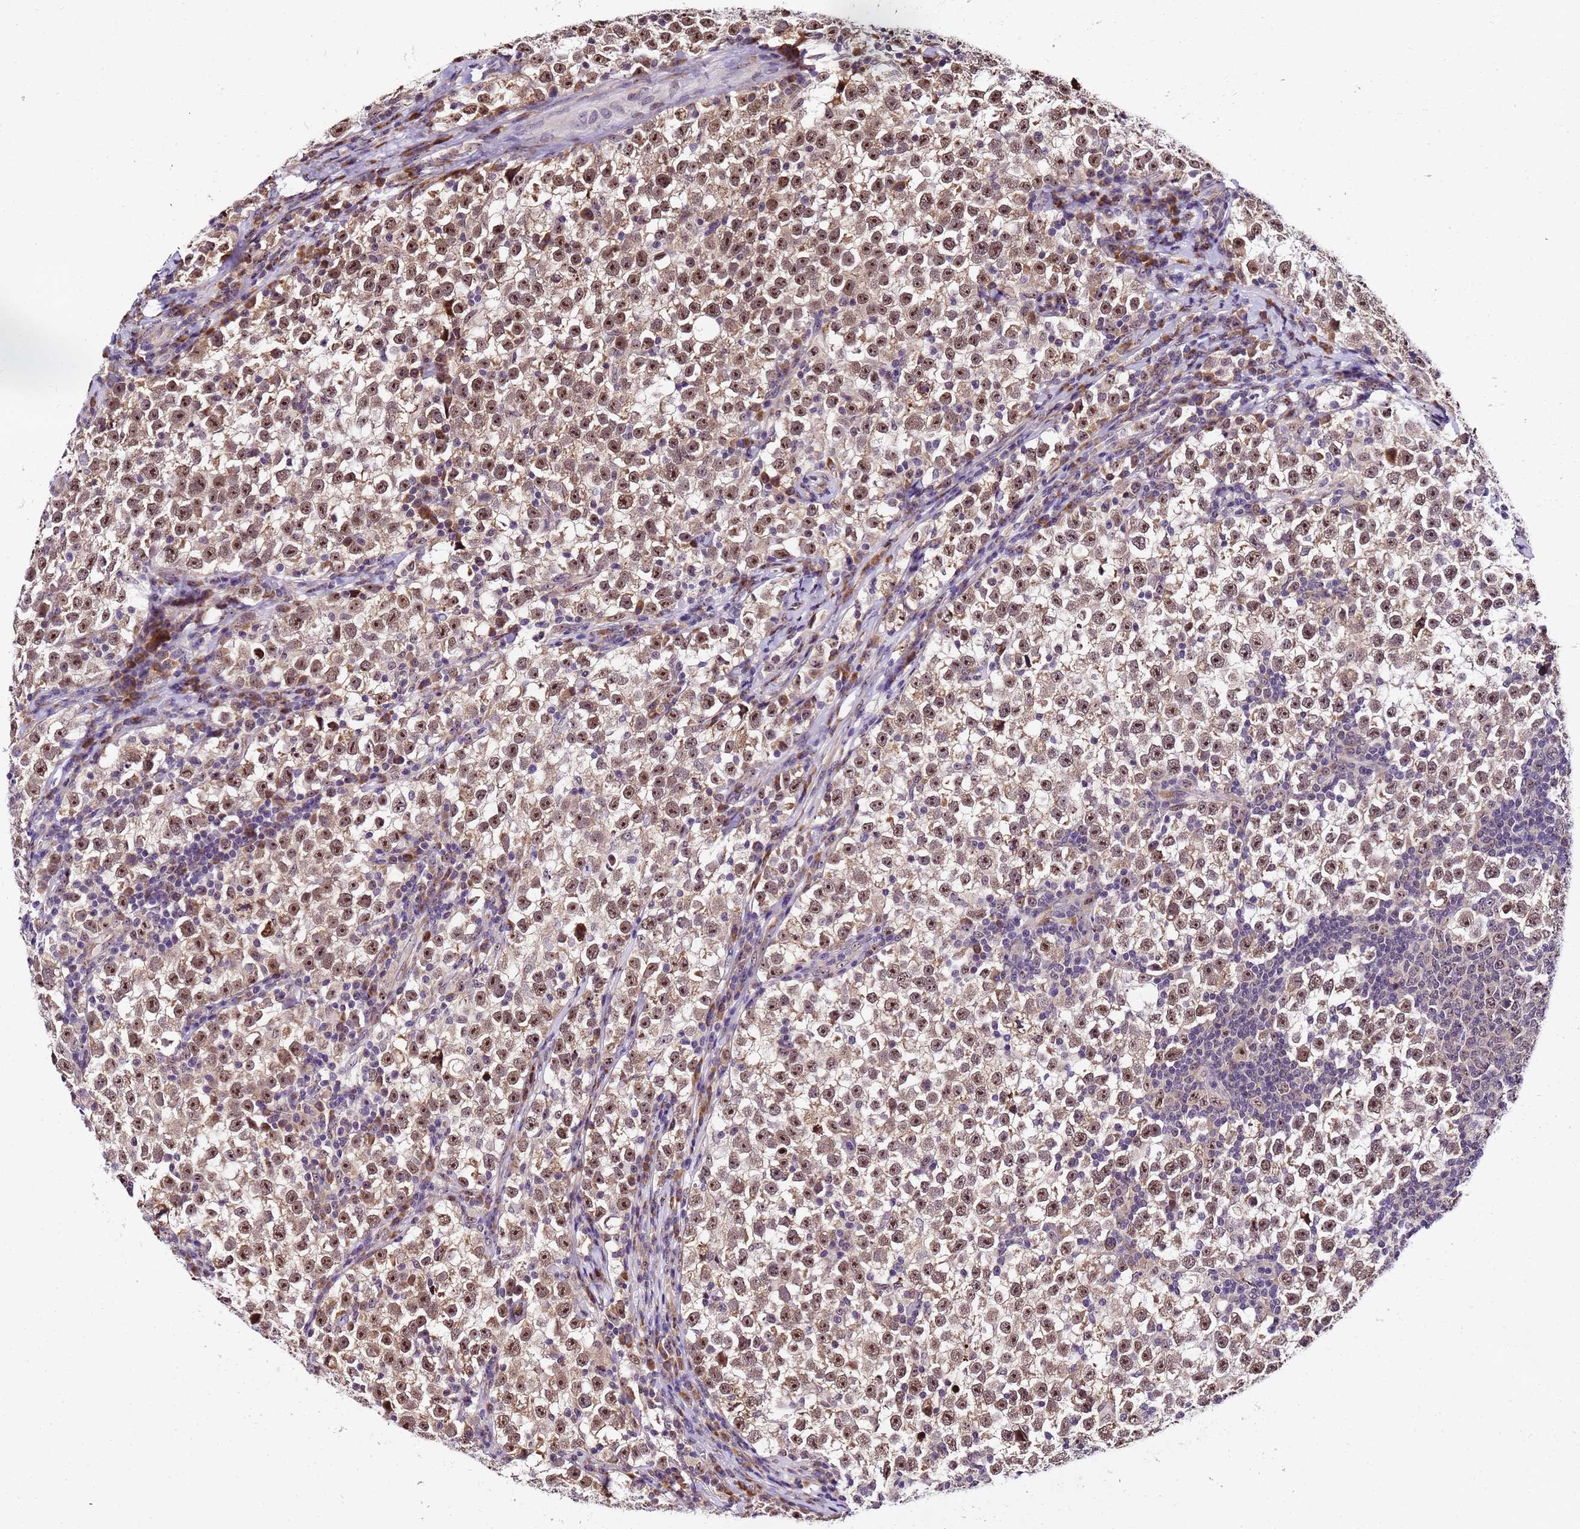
{"staining": {"intensity": "moderate", "quantity": ">75%", "location": "nuclear"}, "tissue": "testis cancer", "cell_type": "Tumor cells", "image_type": "cancer", "snomed": [{"axis": "morphology", "description": "Normal tissue, NOS"}, {"axis": "morphology", "description": "Seminoma, NOS"}, {"axis": "topography", "description": "Testis"}], "caption": "Protein analysis of testis seminoma tissue exhibits moderate nuclear staining in about >75% of tumor cells.", "gene": "SLX4IP", "patient": {"sex": "male", "age": 43}}